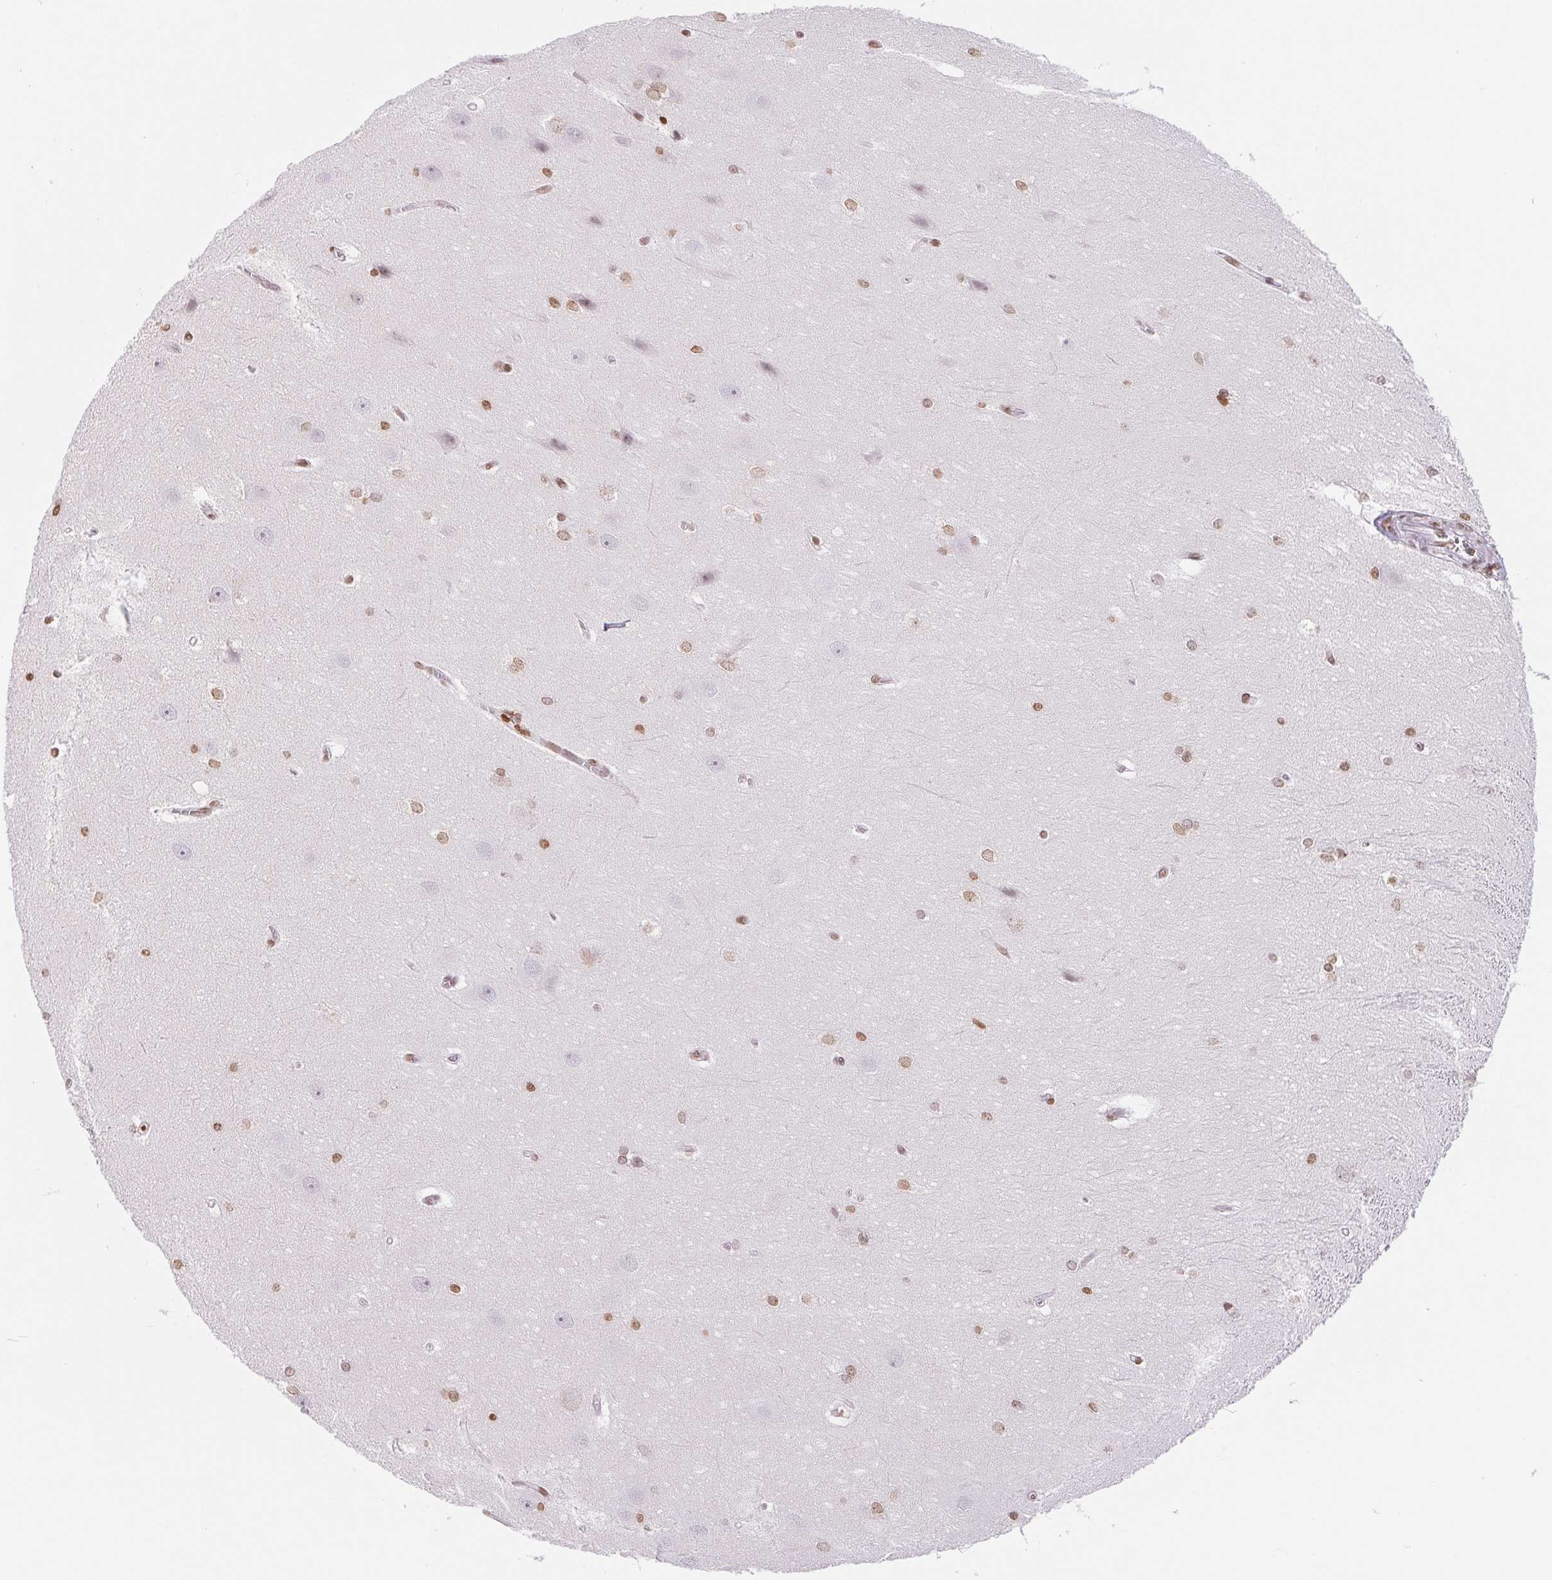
{"staining": {"intensity": "moderate", "quantity": ">75%", "location": "nuclear"}, "tissue": "hippocampus", "cell_type": "Glial cells", "image_type": "normal", "snomed": [{"axis": "morphology", "description": "Normal tissue, NOS"}, {"axis": "topography", "description": "Cerebral cortex"}, {"axis": "topography", "description": "Hippocampus"}], "caption": "Brown immunohistochemical staining in normal hippocampus displays moderate nuclear positivity in about >75% of glial cells. (Brightfield microscopy of DAB IHC at high magnification).", "gene": "SMIM12", "patient": {"sex": "female", "age": 19}}